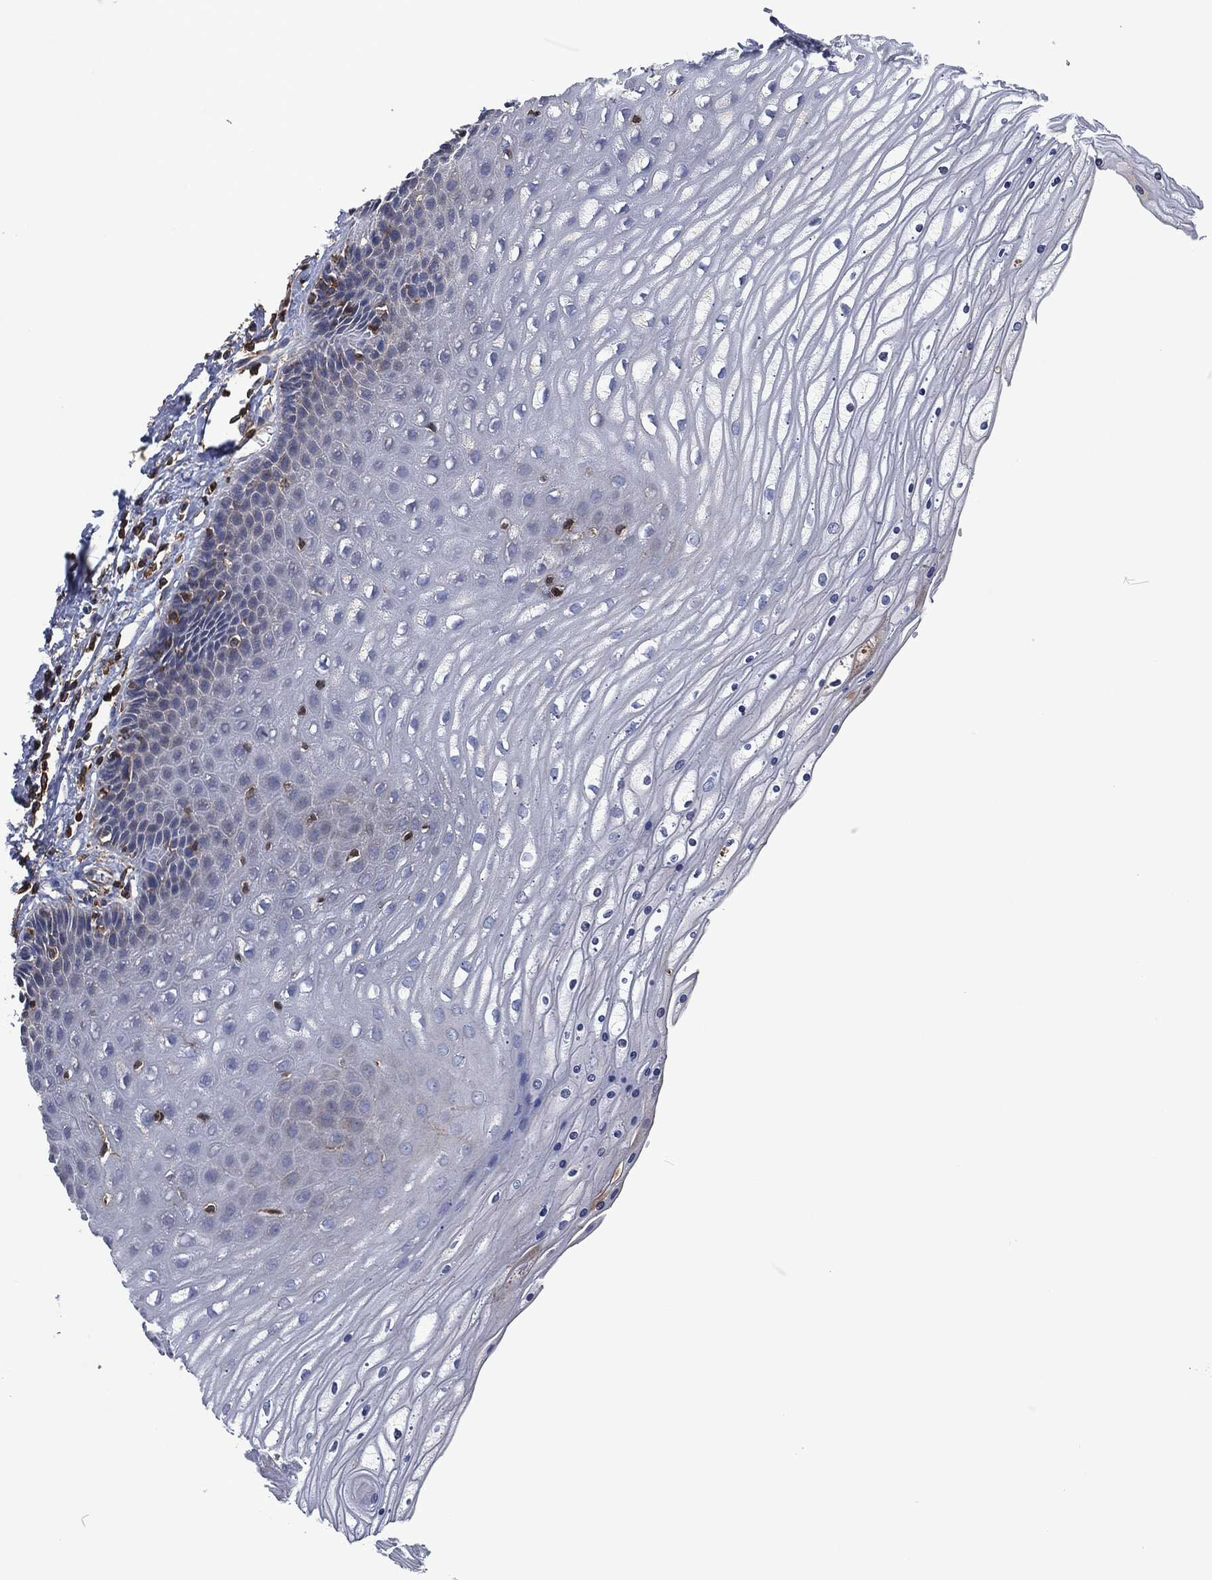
{"staining": {"intensity": "weak", "quantity": "25%-75%", "location": "cytoplasmic/membranous"}, "tissue": "cervix", "cell_type": "Glandular cells", "image_type": "normal", "snomed": [{"axis": "morphology", "description": "Normal tissue, NOS"}, {"axis": "topography", "description": "Cervix"}], "caption": "Human cervix stained for a protein (brown) demonstrates weak cytoplasmic/membranous positive staining in about 25%-75% of glandular cells.", "gene": "LGALS9", "patient": {"sex": "female", "age": 35}}